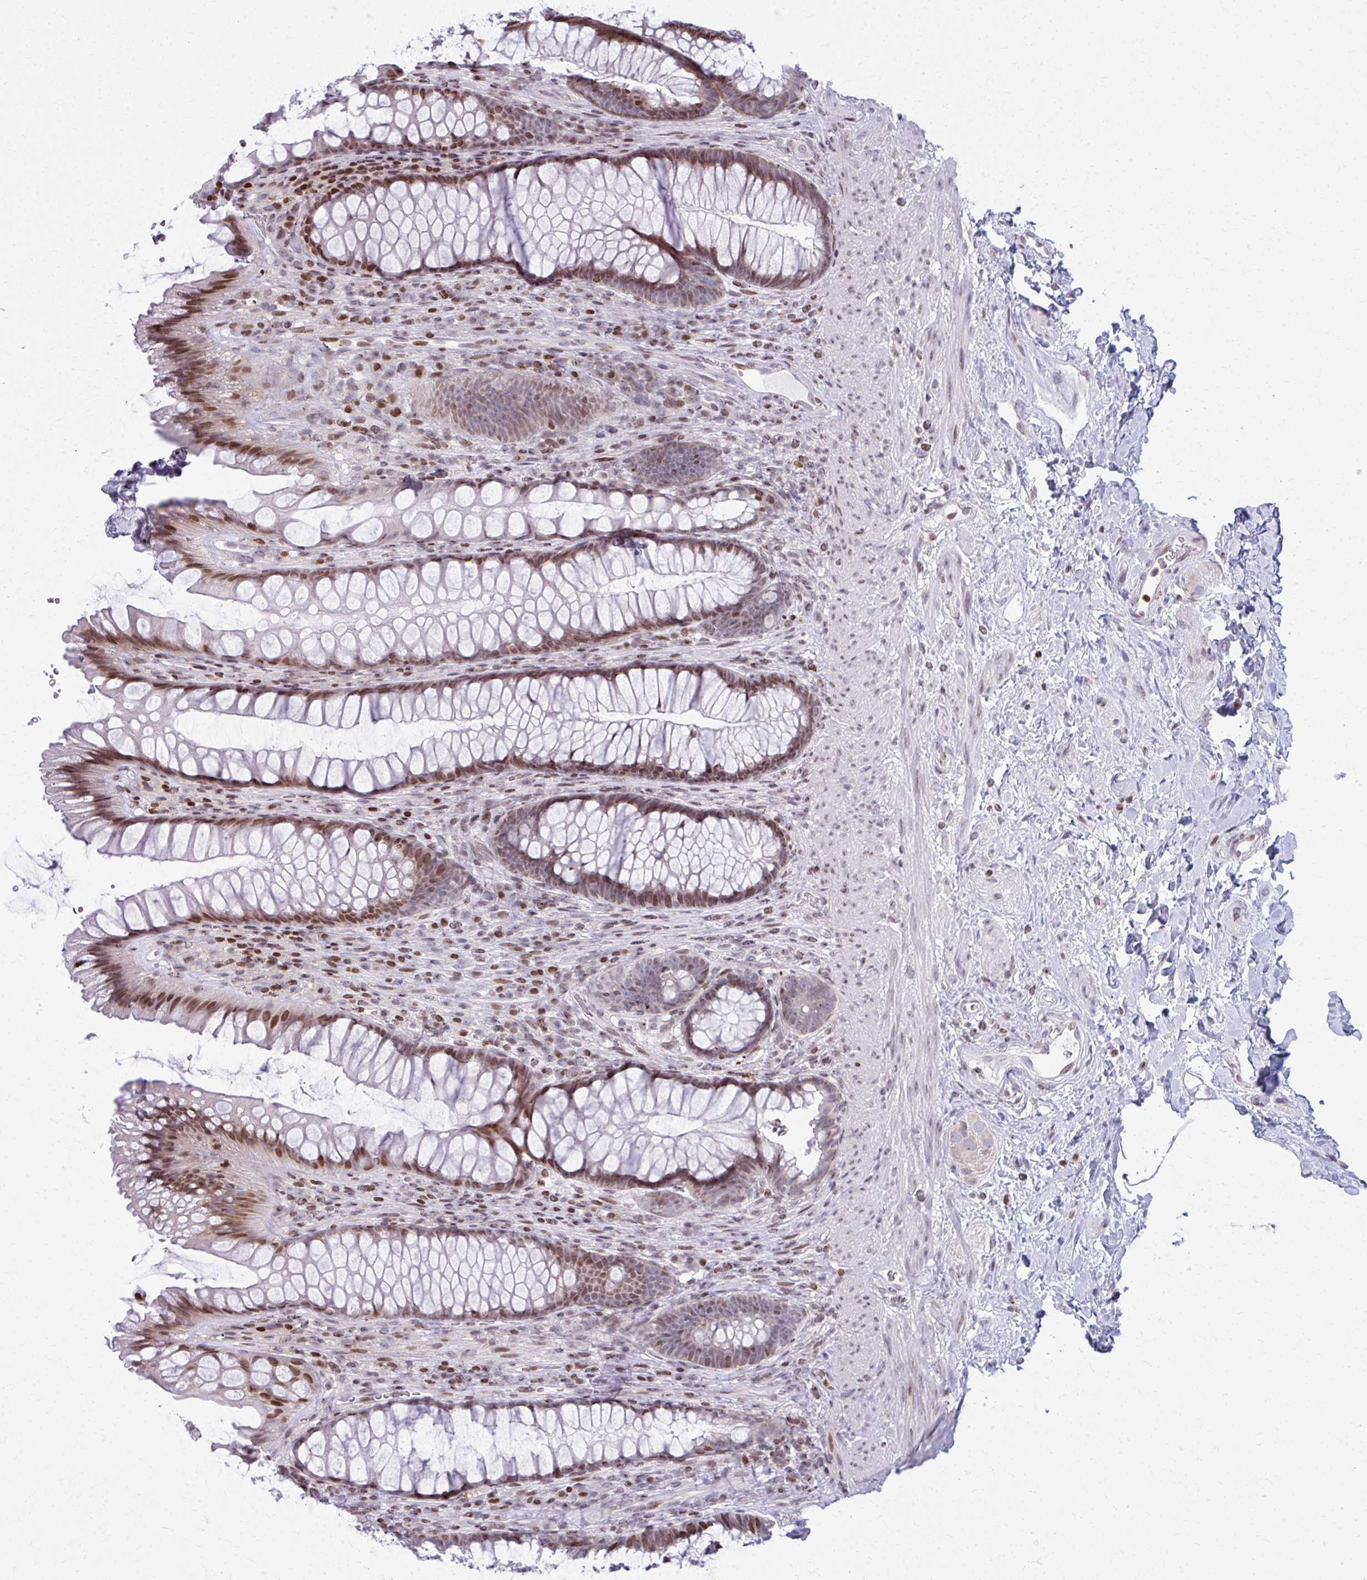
{"staining": {"intensity": "moderate", "quantity": ">75%", "location": "nuclear"}, "tissue": "rectum", "cell_type": "Glandular cells", "image_type": "normal", "snomed": [{"axis": "morphology", "description": "Normal tissue, NOS"}, {"axis": "topography", "description": "Rectum"}], "caption": "Moderate nuclear expression for a protein is appreciated in approximately >75% of glandular cells of benign rectum using IHC.", "gene": "AP5M1", "patient": {"sex": "male", "age": 53}}